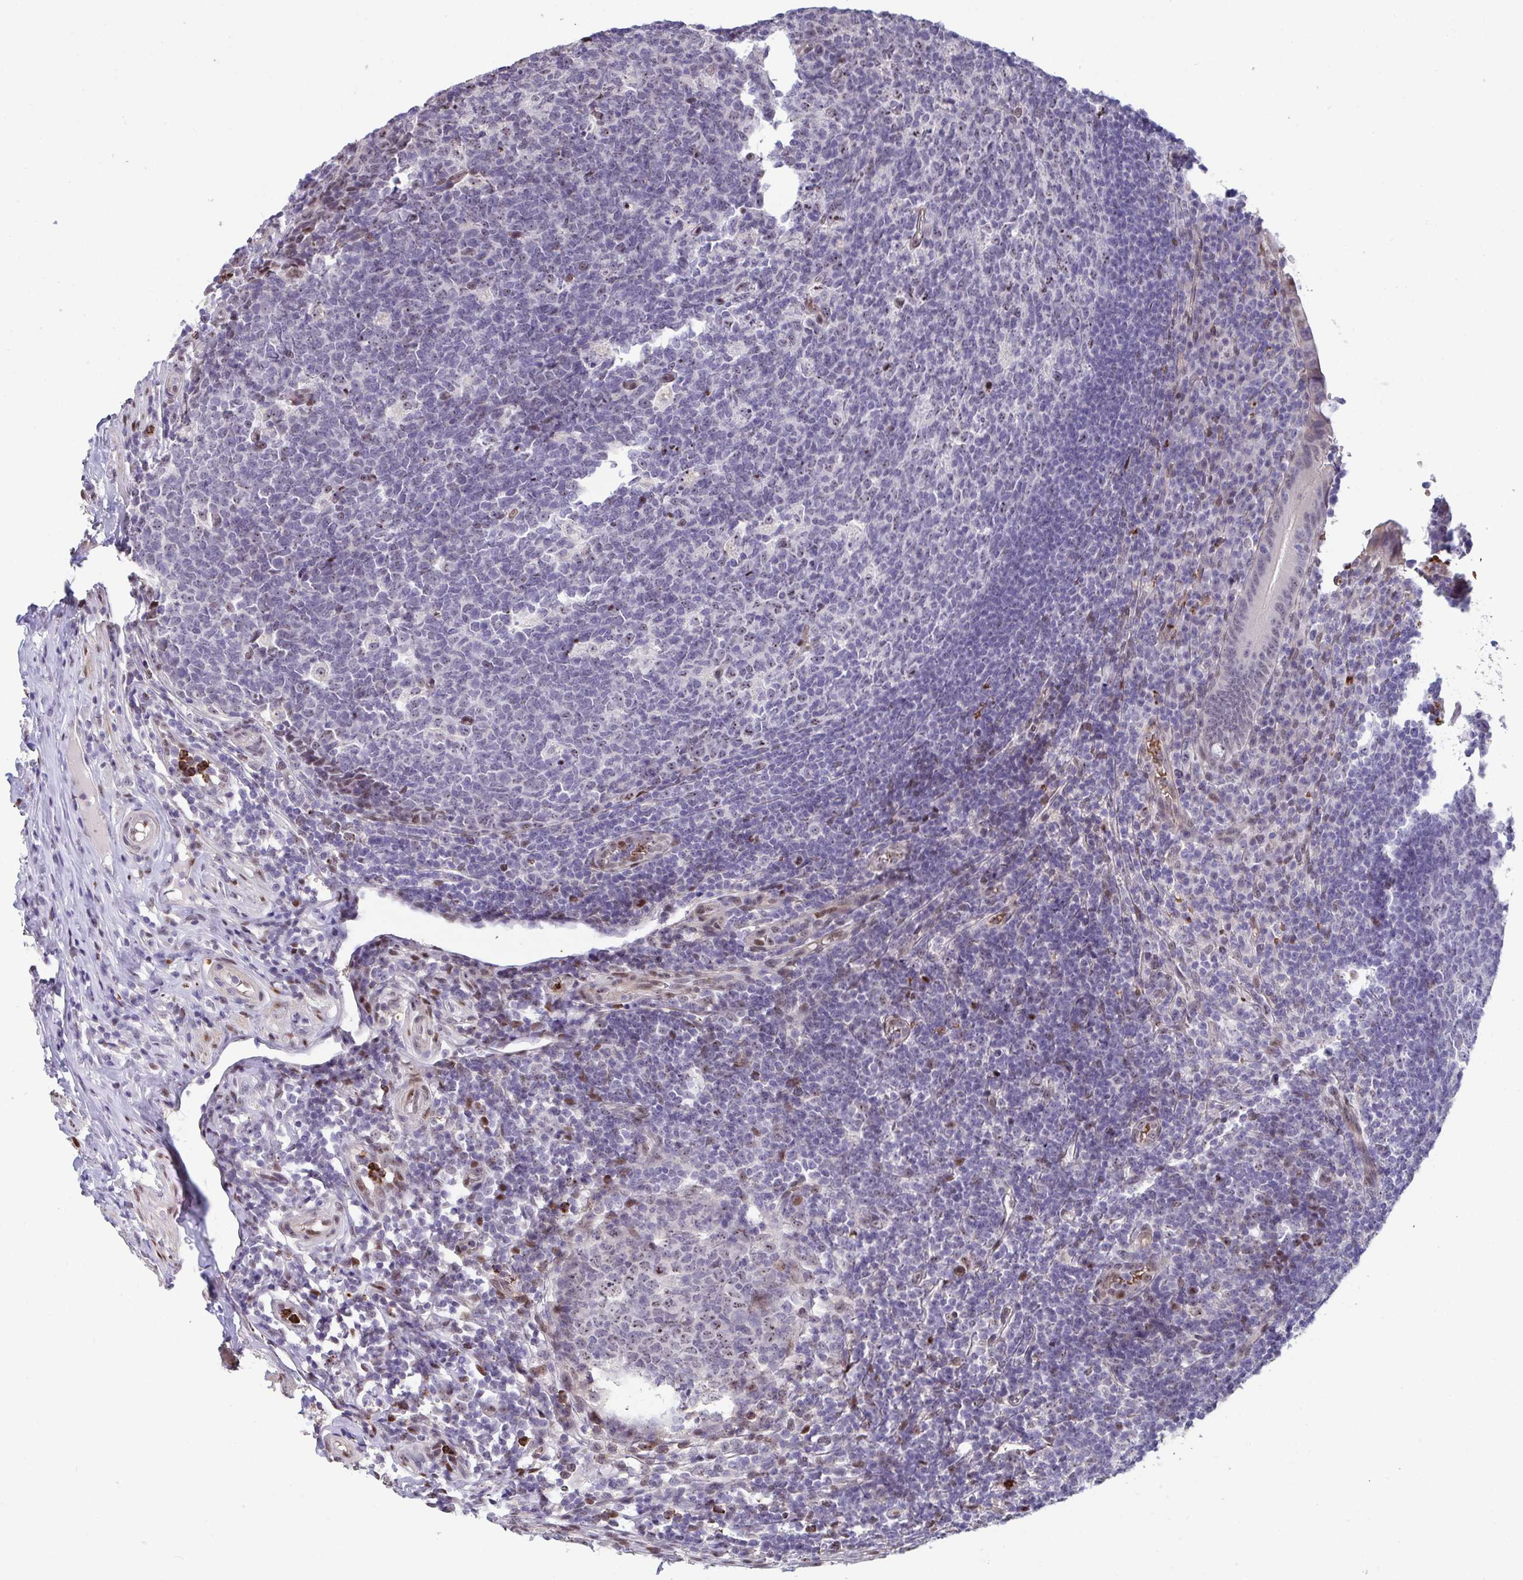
{"staining": {"intensity": "moderate", "quantity": "<25%", "location": "cytoplasmic/membranous,nuclear"}, "tissue": "appendix", "cell_type": "Glandular cells", "image_type": "normal", "snomed": [{"axis": "morphology", "description": "Normal tissue, NOS"}, {"axis": "topography", "description": "Appendix"}], "caption": "Immunohistochemical staining of unremarkable appendix exhibits moderate cytoplasmic/membranous,nuclear protein positivity in about <25% of glandular cells. Immunohistochemistry stains the protein in brown and the nuclei are stained blue.", "gene": "PELI1", "patient": {"sex": "male", "age": 18}}